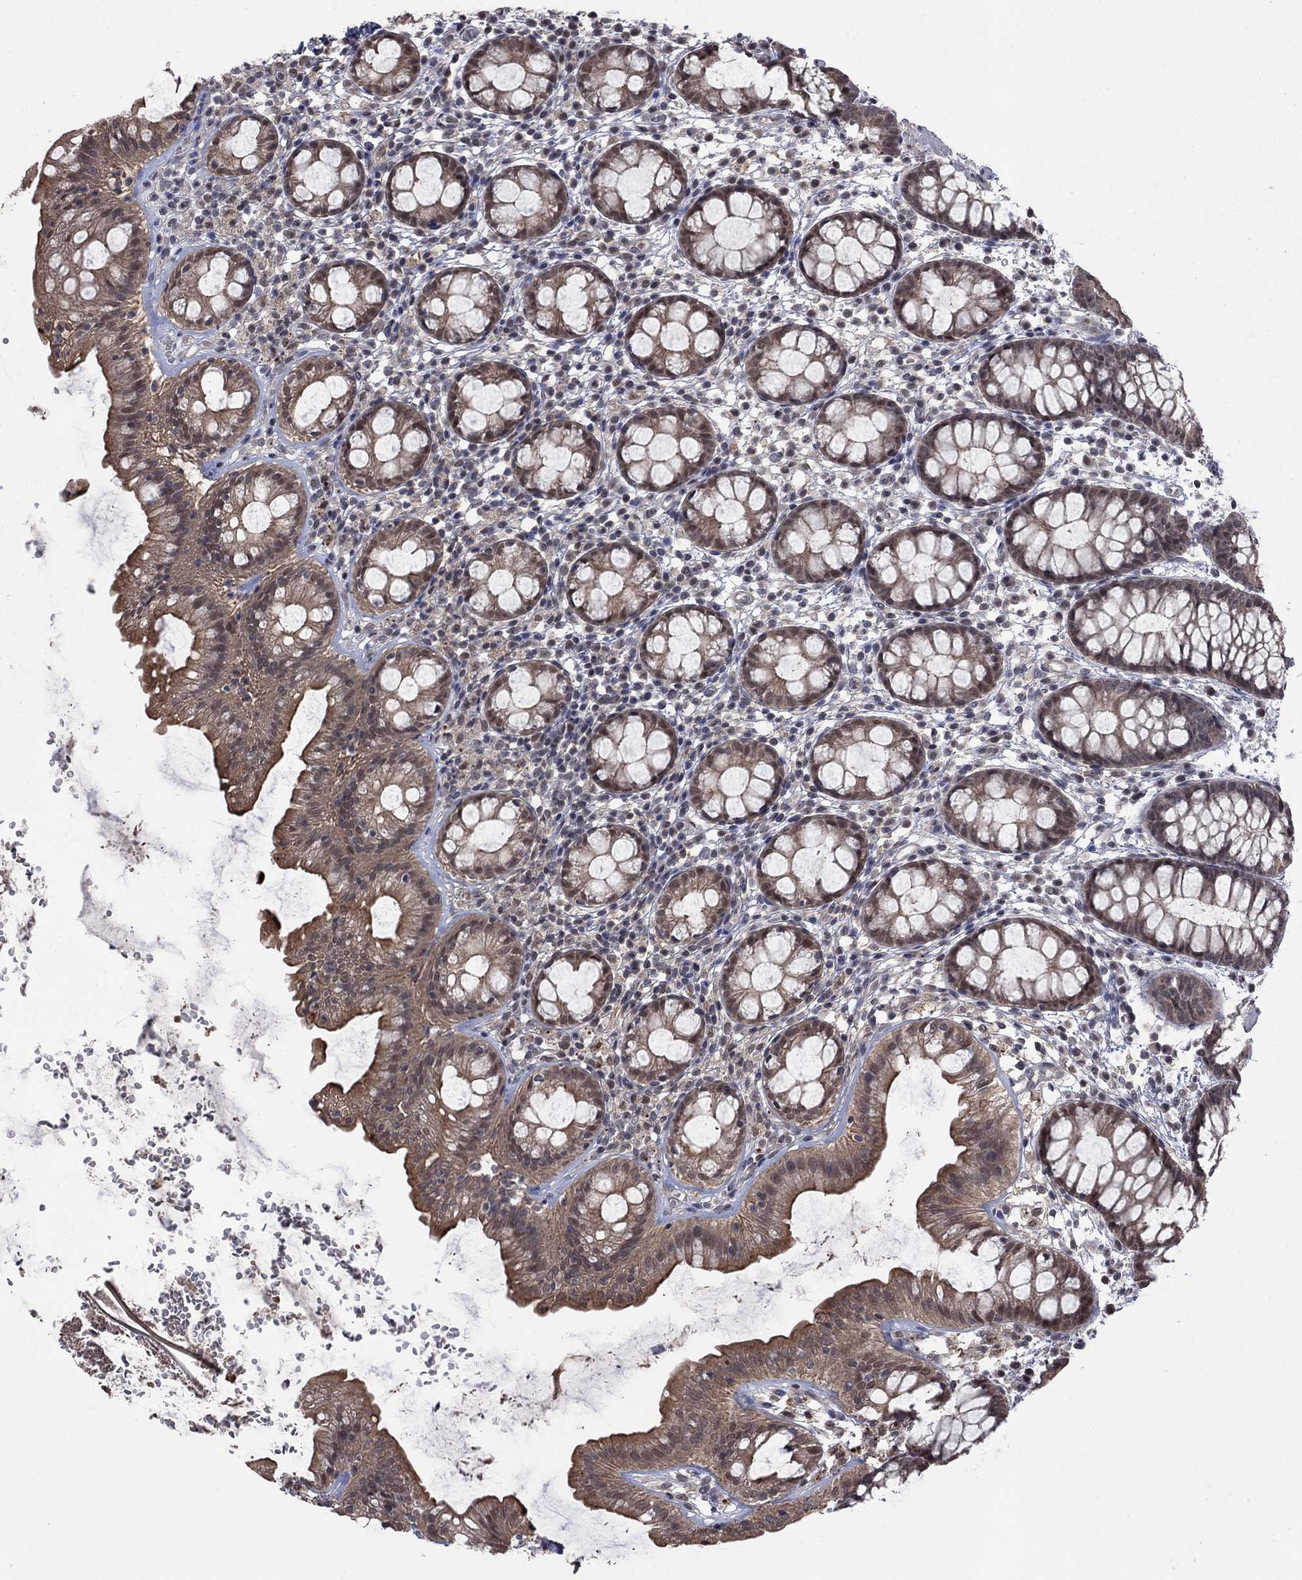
{"staining": {"intensity": "moderate", "quantity": ">75%", "location": "cytoplasmic/membranous"}, "tissue": "rectum", "cell_type": "Glandular cells", "image_type": "normal", "snomed": [{"axis": "morphology", "description": "Normal tissue, NOS"}, {"axis": "topography", "description": "Rectum"}], "caption": "Immunohistochemical staining of normal rectum demonstrates medium levels of moderate cytoplasmic/membranous expression in approximately >75% of glandular cells.", "gene": "IAH1", "patient": {"sex": "male", "age": 57}}